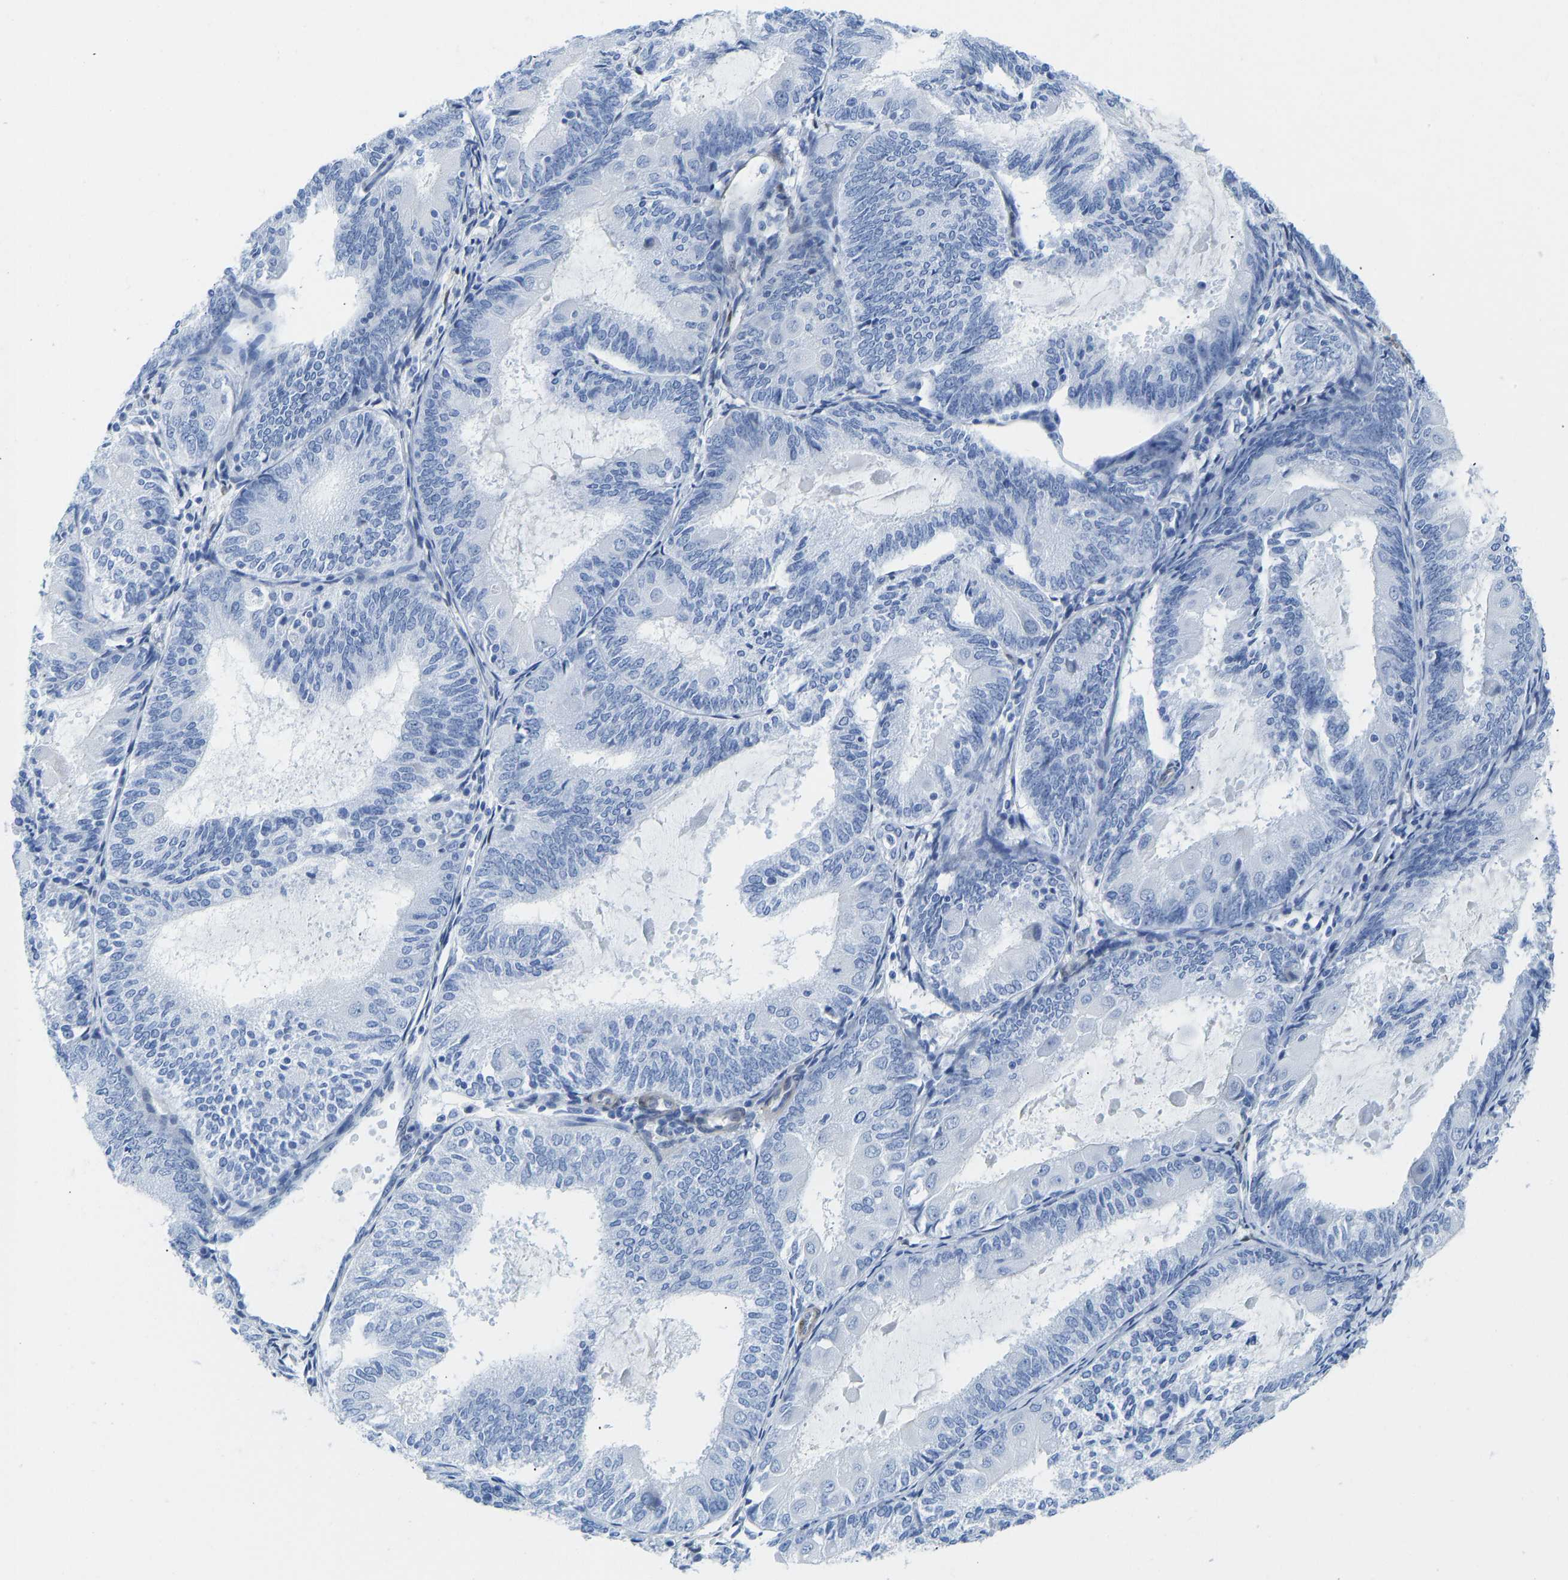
{"staining": {"intensity": "negative", "quantity": "none", "location": "none"}, "tissue": "endometrial cancer", "cell_type": "Tumor cells", "image_type": "cancer", "snomed": [{"axis": "morphology", "description": "Adenocarcinoma, NOS"}, {"axis": "topography", "description": "Endometrium"}], "caption": "Micrograph shows no significant protein positivity in tumor cells of endometrial cancer (adenocarcinoma).", "gene": "NKAIN3", "patient": {"sex": "female", "age": 81}}